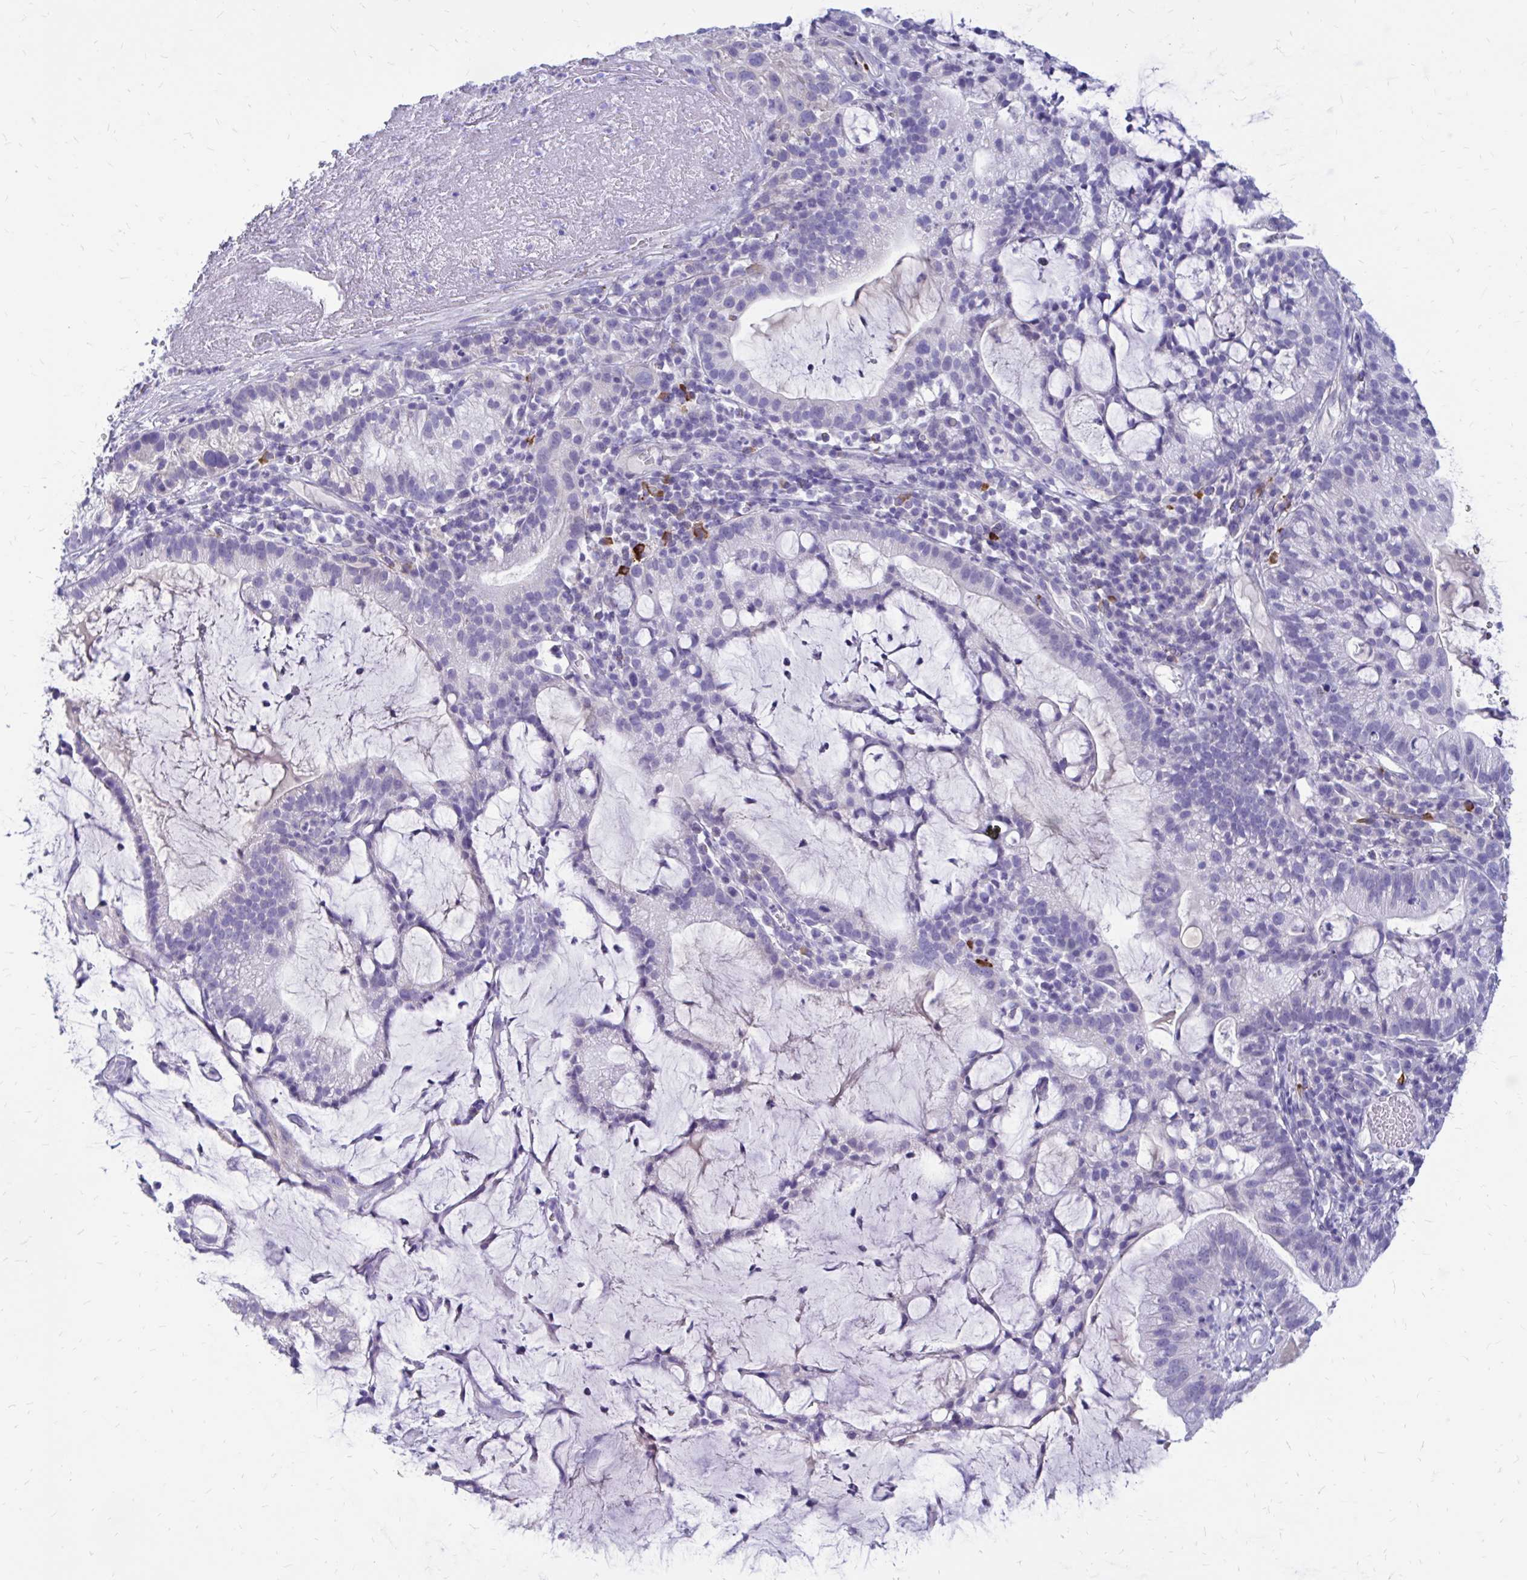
{"staining": {"intensity": "negative", "quantity": "none", "location": "none"}, "tissue": "cervical cancer", "cell_type": "Tumor cells", "image_type": "cancer", "snomed": [{"axis": "morphology", "description": "Adenocarcinoma, NOS"}, {"axis": "topography", "description": "Cervix"}], "caption": "The image exhibits no significant expression in tumor cells of adenocarcinoma (cervical). (Stains: DAB IHC with hematoxylin counter stain, Microscopy: brightfield microscopy at high magnification).", "gene": "IGSF5", "patient": {"sex": "female", "age": 41}}